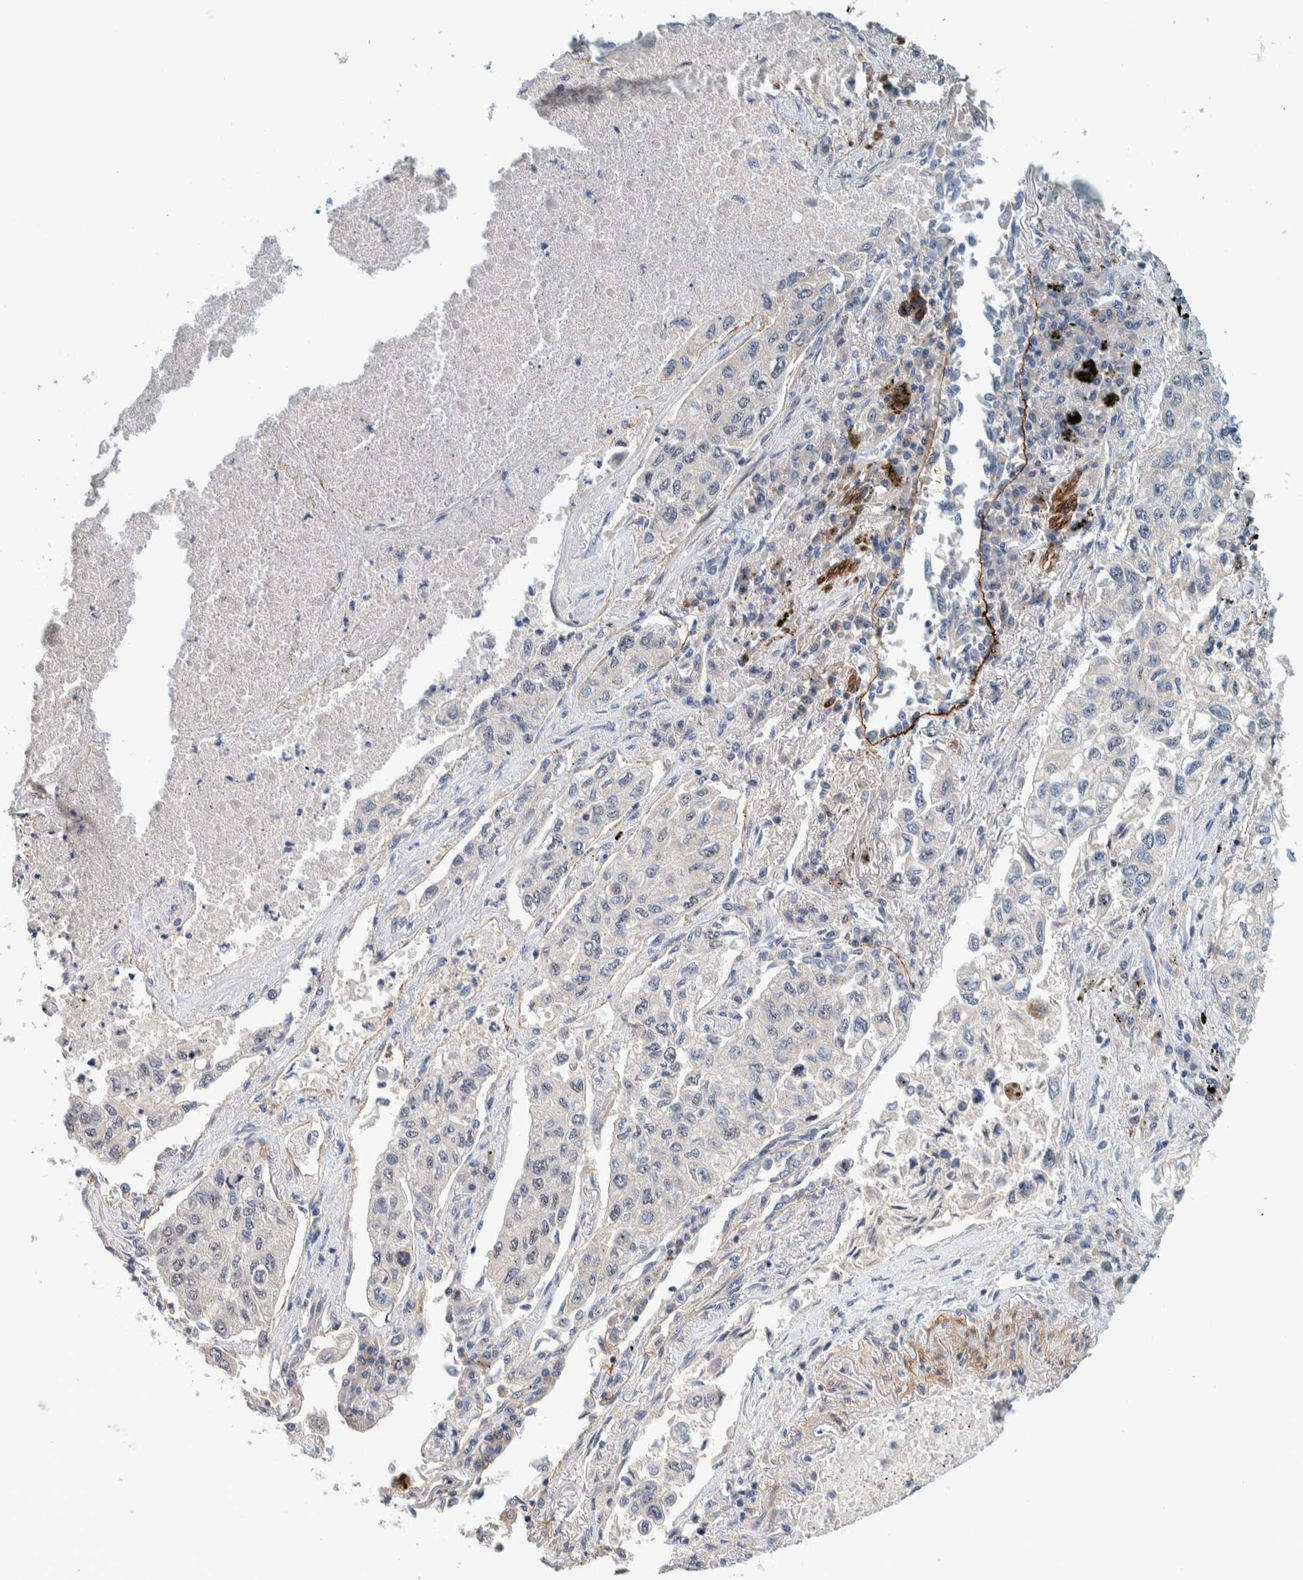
{"staining": {"intensity": "weak", "quantity": "<25%", "location": "nuclear"}, "tissue": "lung cancer", "cell_type": "Tumor cells", "image_type": "cancer", "snomed": [{"axis": "morphology", "description": "Inflammation, NOS"}, {"axis": "morphology", "description": "Adenocarcinoma, NOS"}, {"axis": "topography", "description": "Lung"}], "caption": "DAB immunohistochemical staining of lung cancer demonstrates no significant expression in tumor cells.", "gene": "NOL11", "patient": {"sex": "male", "age": 63}}